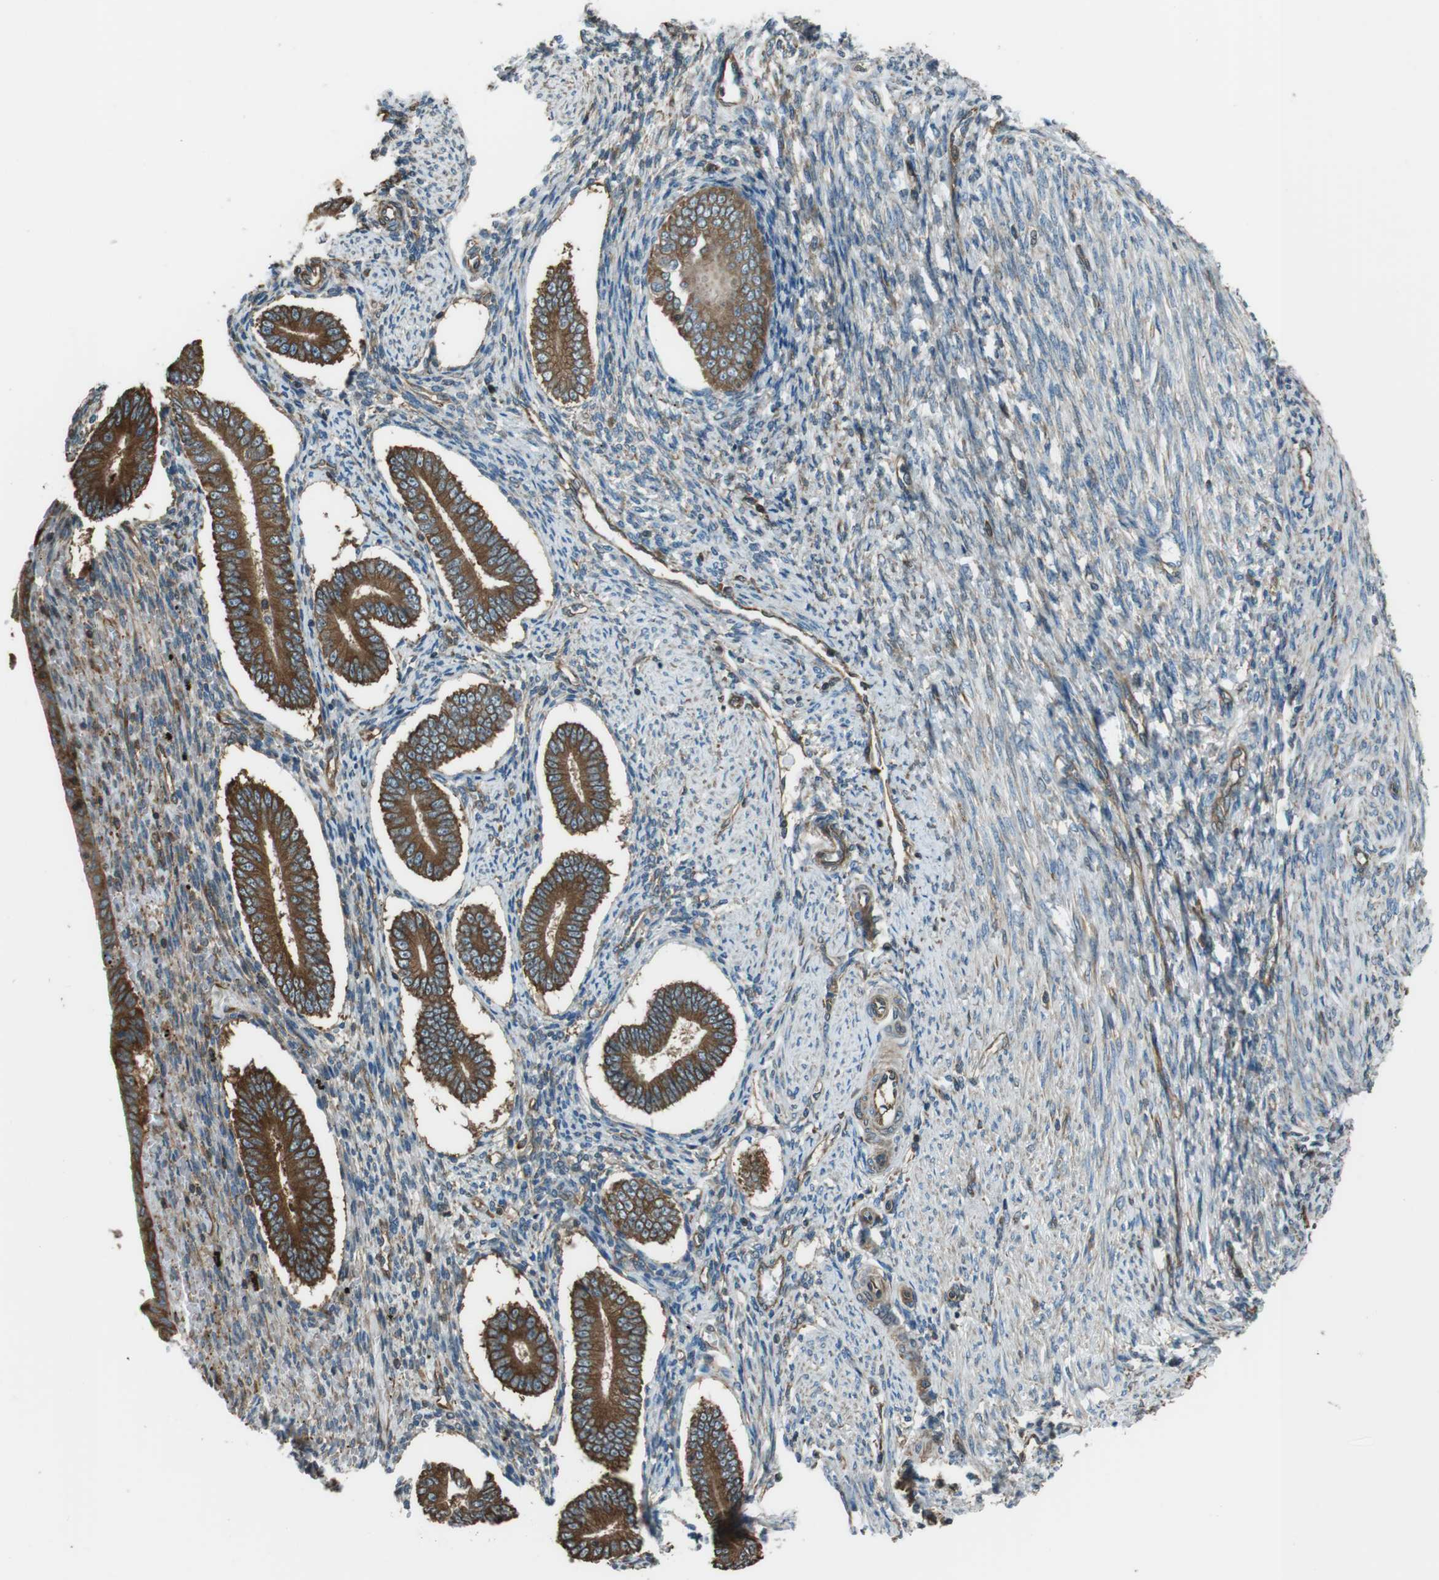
{"staining": {"intensity": "moderate", "quantity": ">75%", "location": "cytoplasmic/membranous"}, "tissue": "endometrium", "cell_type": "Cells in endometrial stroma", "image_type": "normal", "snomed": [{"axis": "morphology", "description": "Normal tissue, NOS"}, {"axis": "topography", "description": "Endometrium"}], "caption": "Human endometrium stained with a brown dye displays moderate cytoplasmic/membranous positive positivity in approximately >75% of cells in endometrial stroma.", "gene": "PA2G4", "patient": {"sex": "female", "age": 42}}